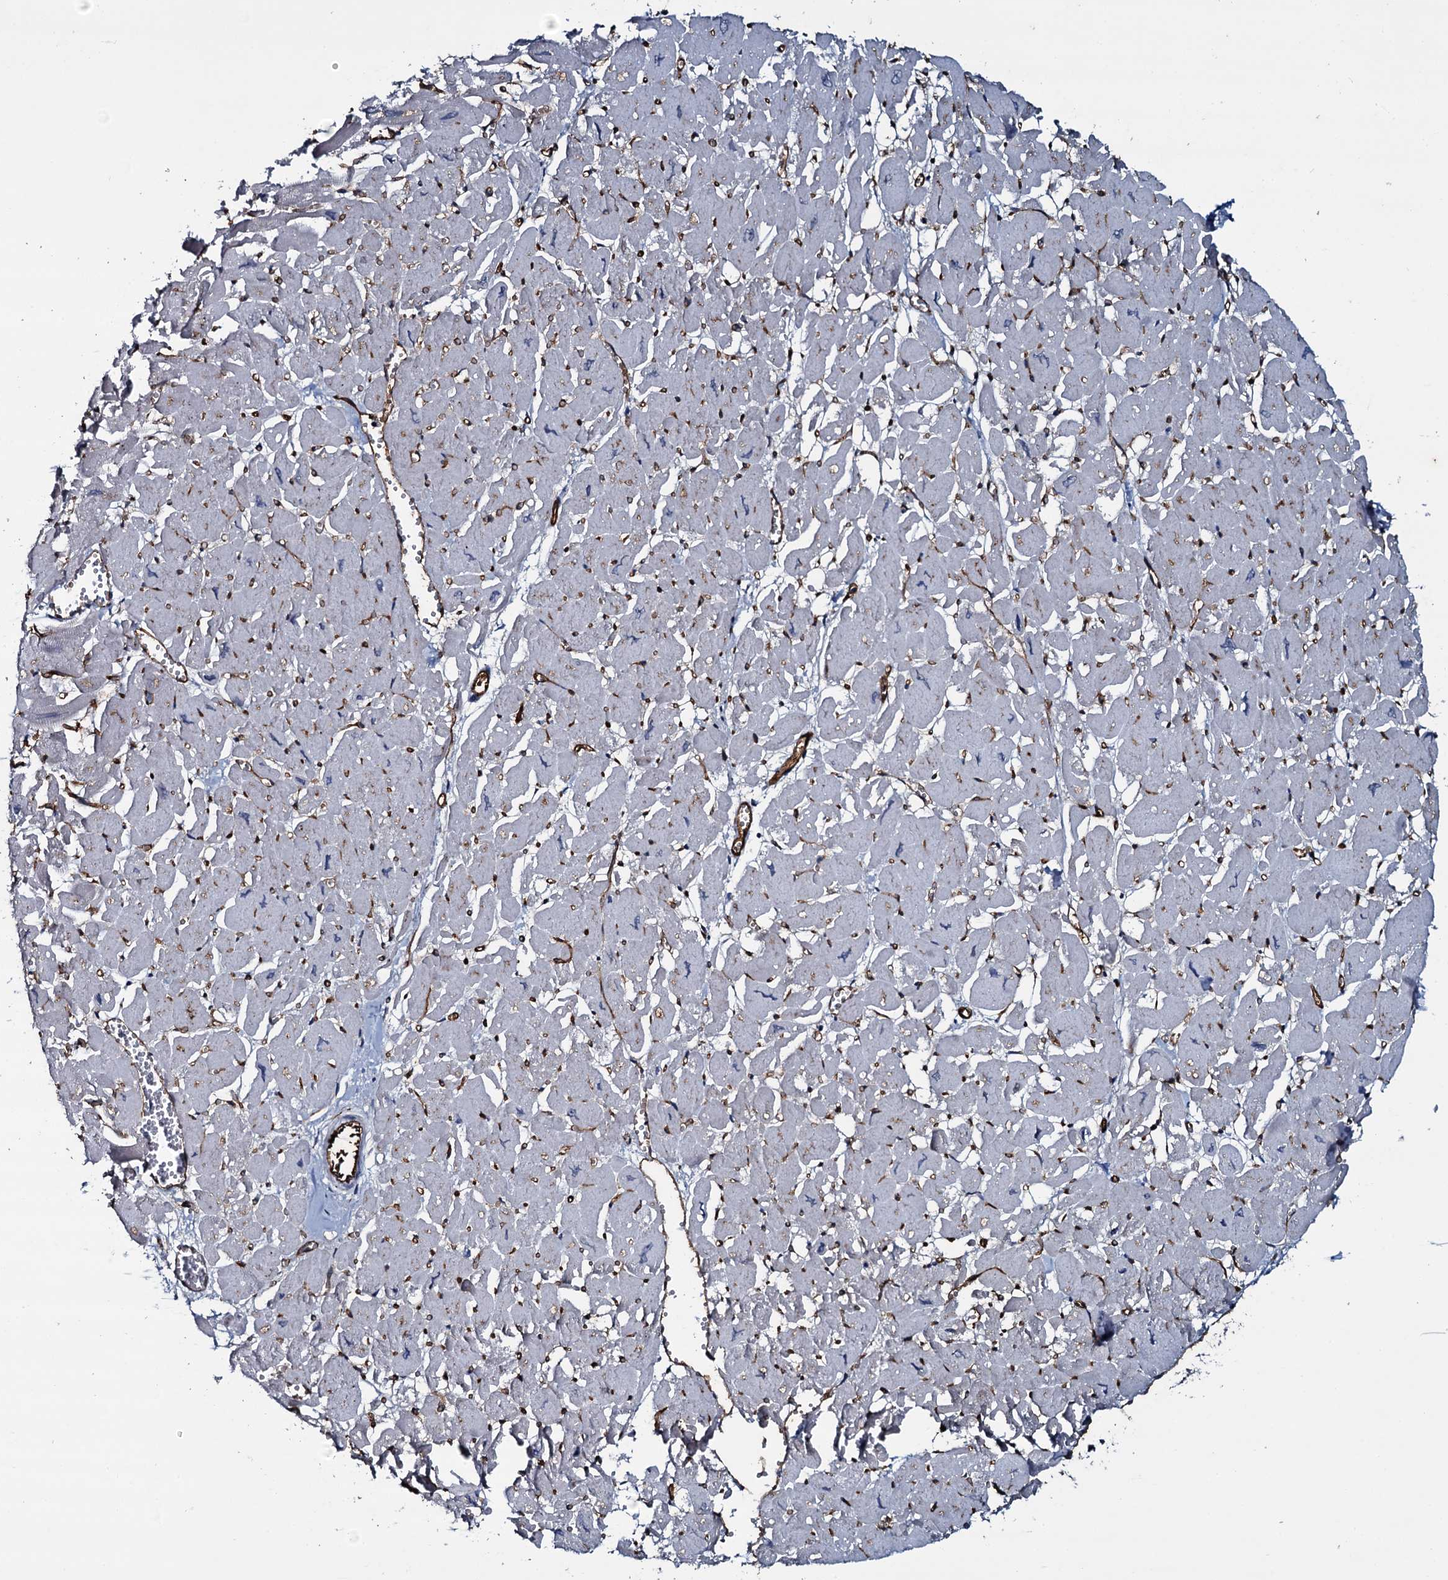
{"staining": {"intensity": "strong", "quantity": "<25%", "location": "cytoplasmic/membranous"}, "tissue": "heart muscle", "cell_type": "Cardiomyocytes", "image_type": "normal", "snomed": [{"axis": "morphology", "description": "Normal tissue, NOS"}, {"axis": "topography", "description": "Heart"}], "caption": "An immunohistochemistry (IHC) micrograph of normal tissue is shown. Protein staining in brown shows strong cytoplasmic/membranous positivity in heart muscle within cardiomyocytes.", "gene": "CLEC14A", "patient": {"sex": "male", "age": 54}}